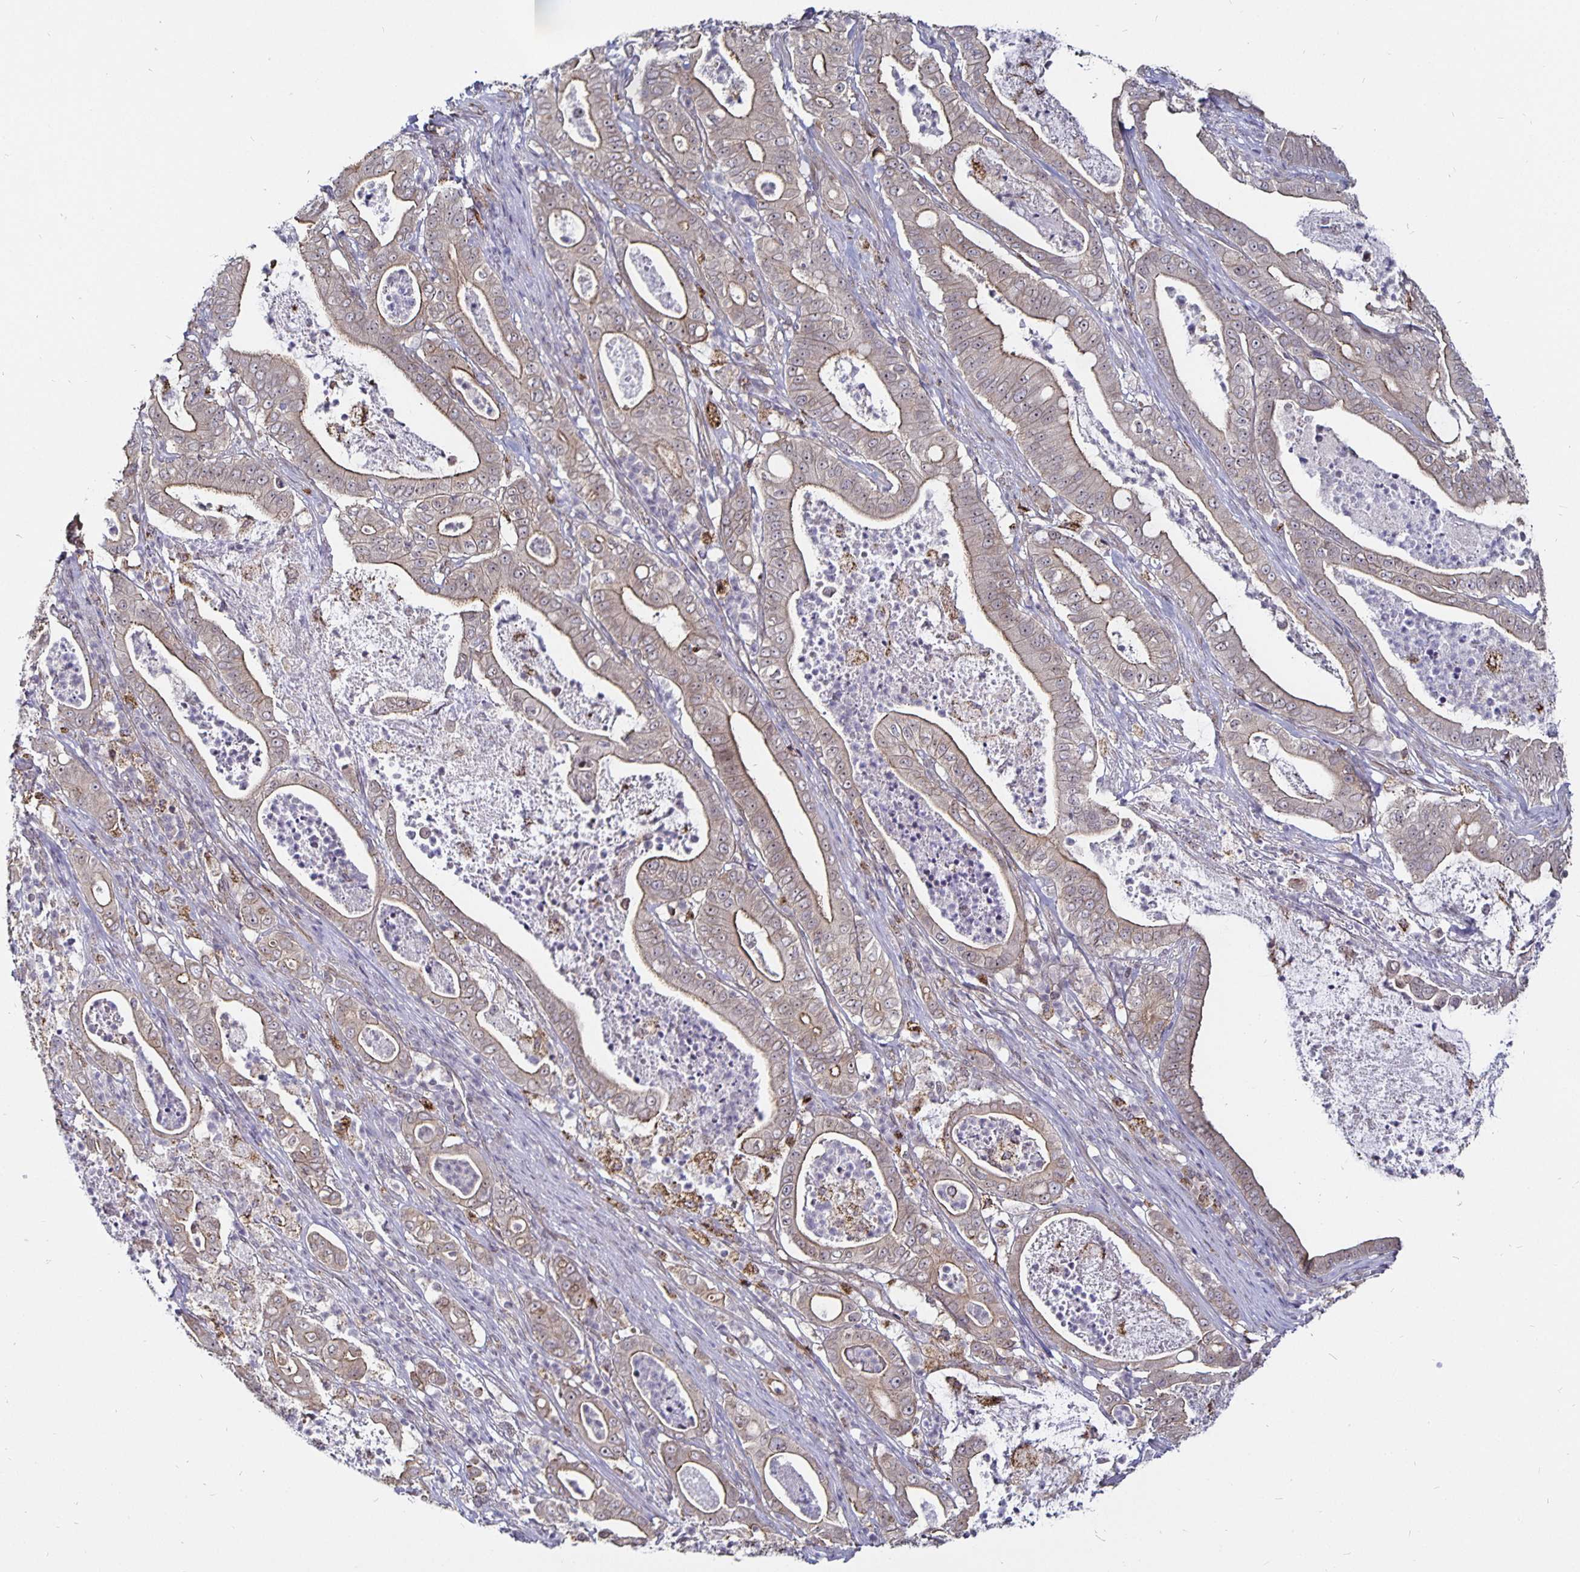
{"staining": {"intensity": "moderate", "quantity": "25%-75%", "location": "cytoplasmic/membranous"}, "tissue": "pancreatic cancer", "cell_type": "Tumor cells", "image_type": "cancer", "snomed": [{"axis": "morphology", "description": "Adenocarcinoma, NOS"}, {"axis": "topography", "description": "Pancreas"}], "caption": "Immunohistochemical staining of human pancreatic cancer (adenocarcinoma) demonstrates moderate cytoplasmic/membranous protein staining in about 25%-75% of tumor cells.", "gene": "CYP27A1", "patient": {"sex": "male", "age": 71}}